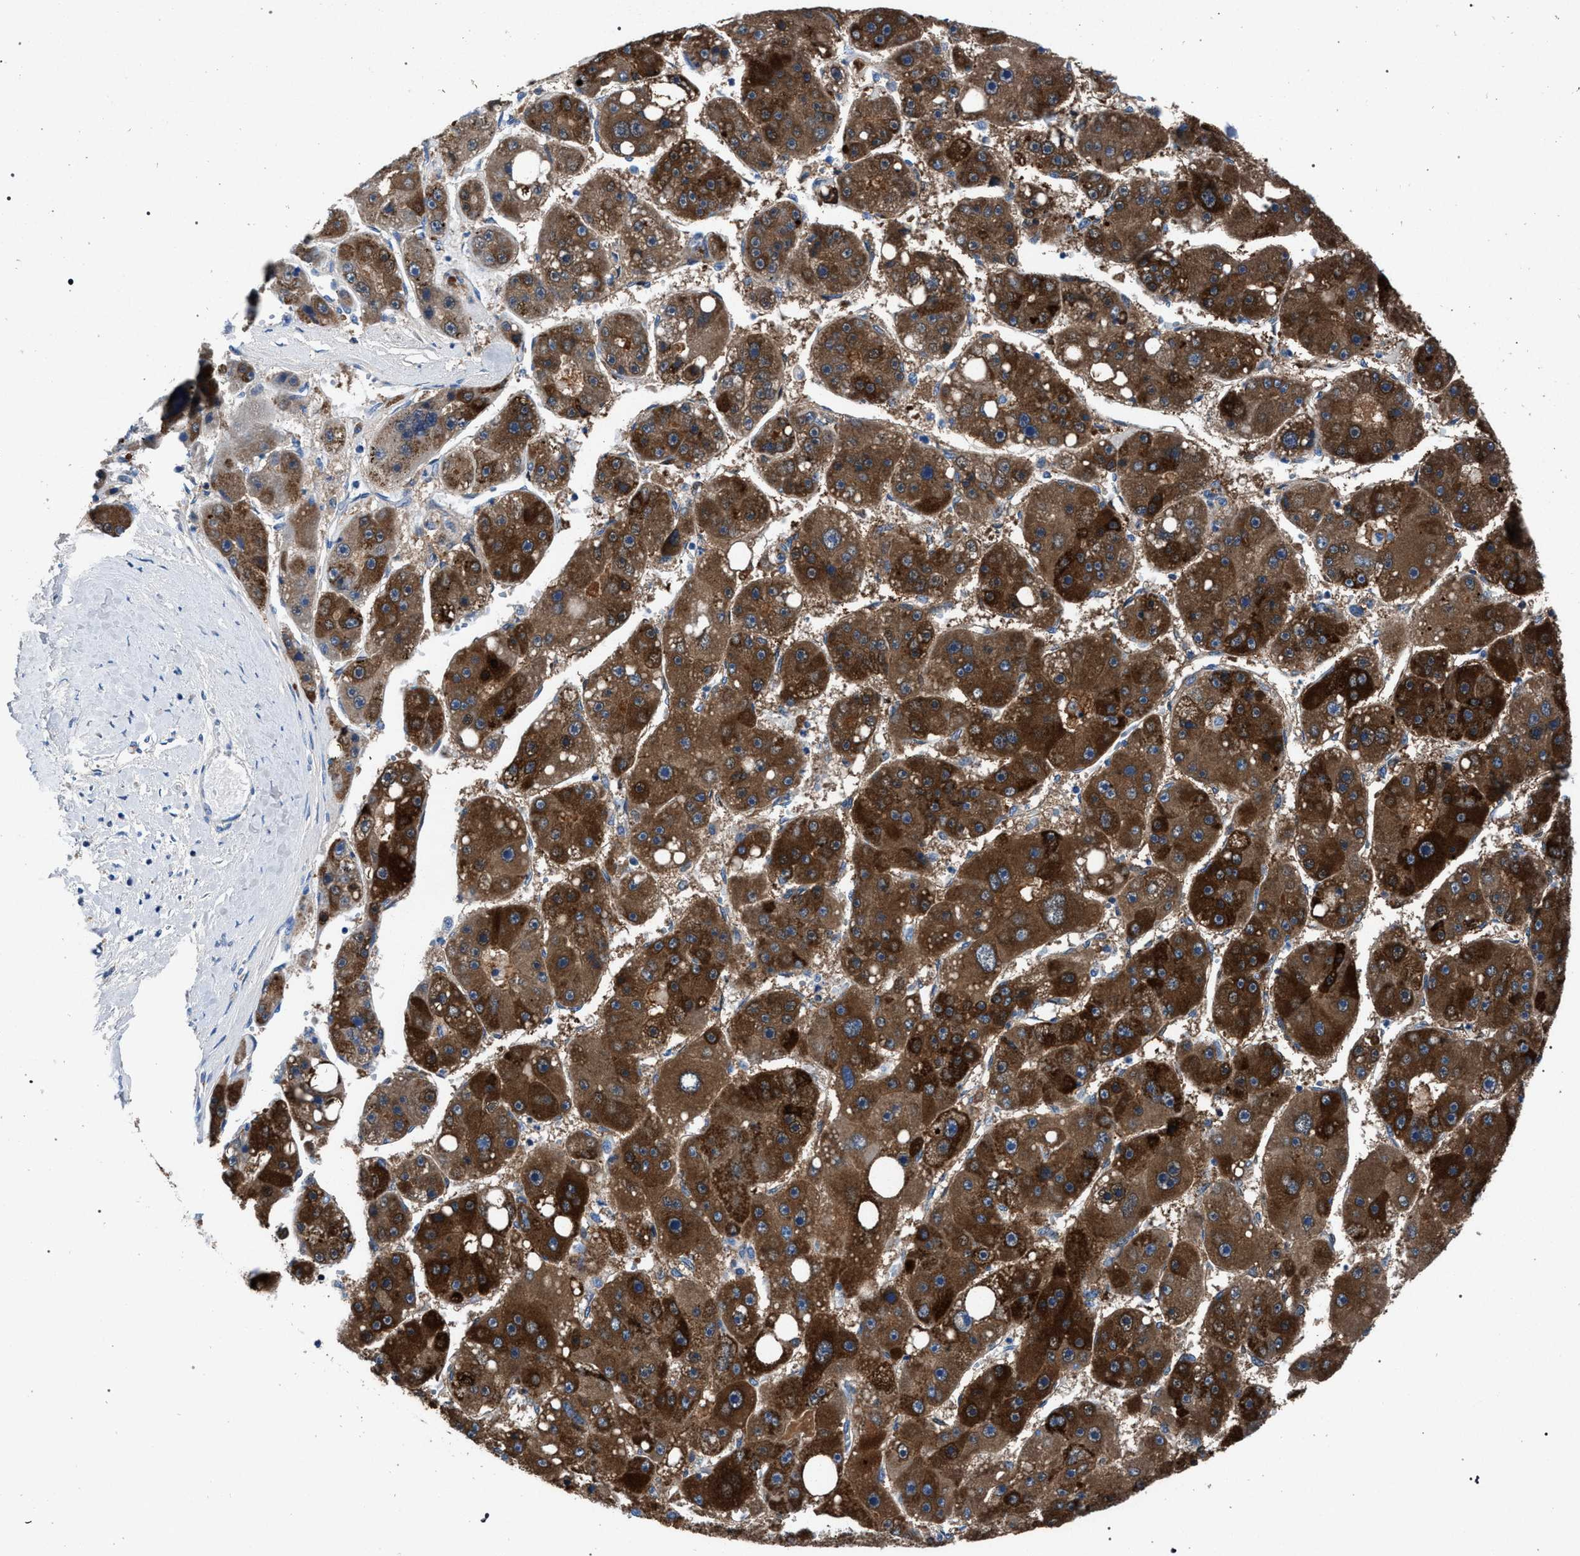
{"staining": {"intensity": "strong", "quantity": ">75%", "location": "cytoplasmic/membranous"}, "tissue": "liver cancer", "cell_type": "Tumor cells", "image_type": "cancer", "snomed": [{"axis": "morphology", "description": "Carcinoma, Hepatocellular, NOS"}, {"axis": "topography", "description": "Liver"}], "caption": "This is a micrograph of immunohistochemistry (IHC) staining of liver cancer (hepatocellular carcinoma), which shows strong expression in the cytoplasmic/membranous of tumor cells.", "gene": "CRYZ", "patient": {"sex": "female", "age": 61}}